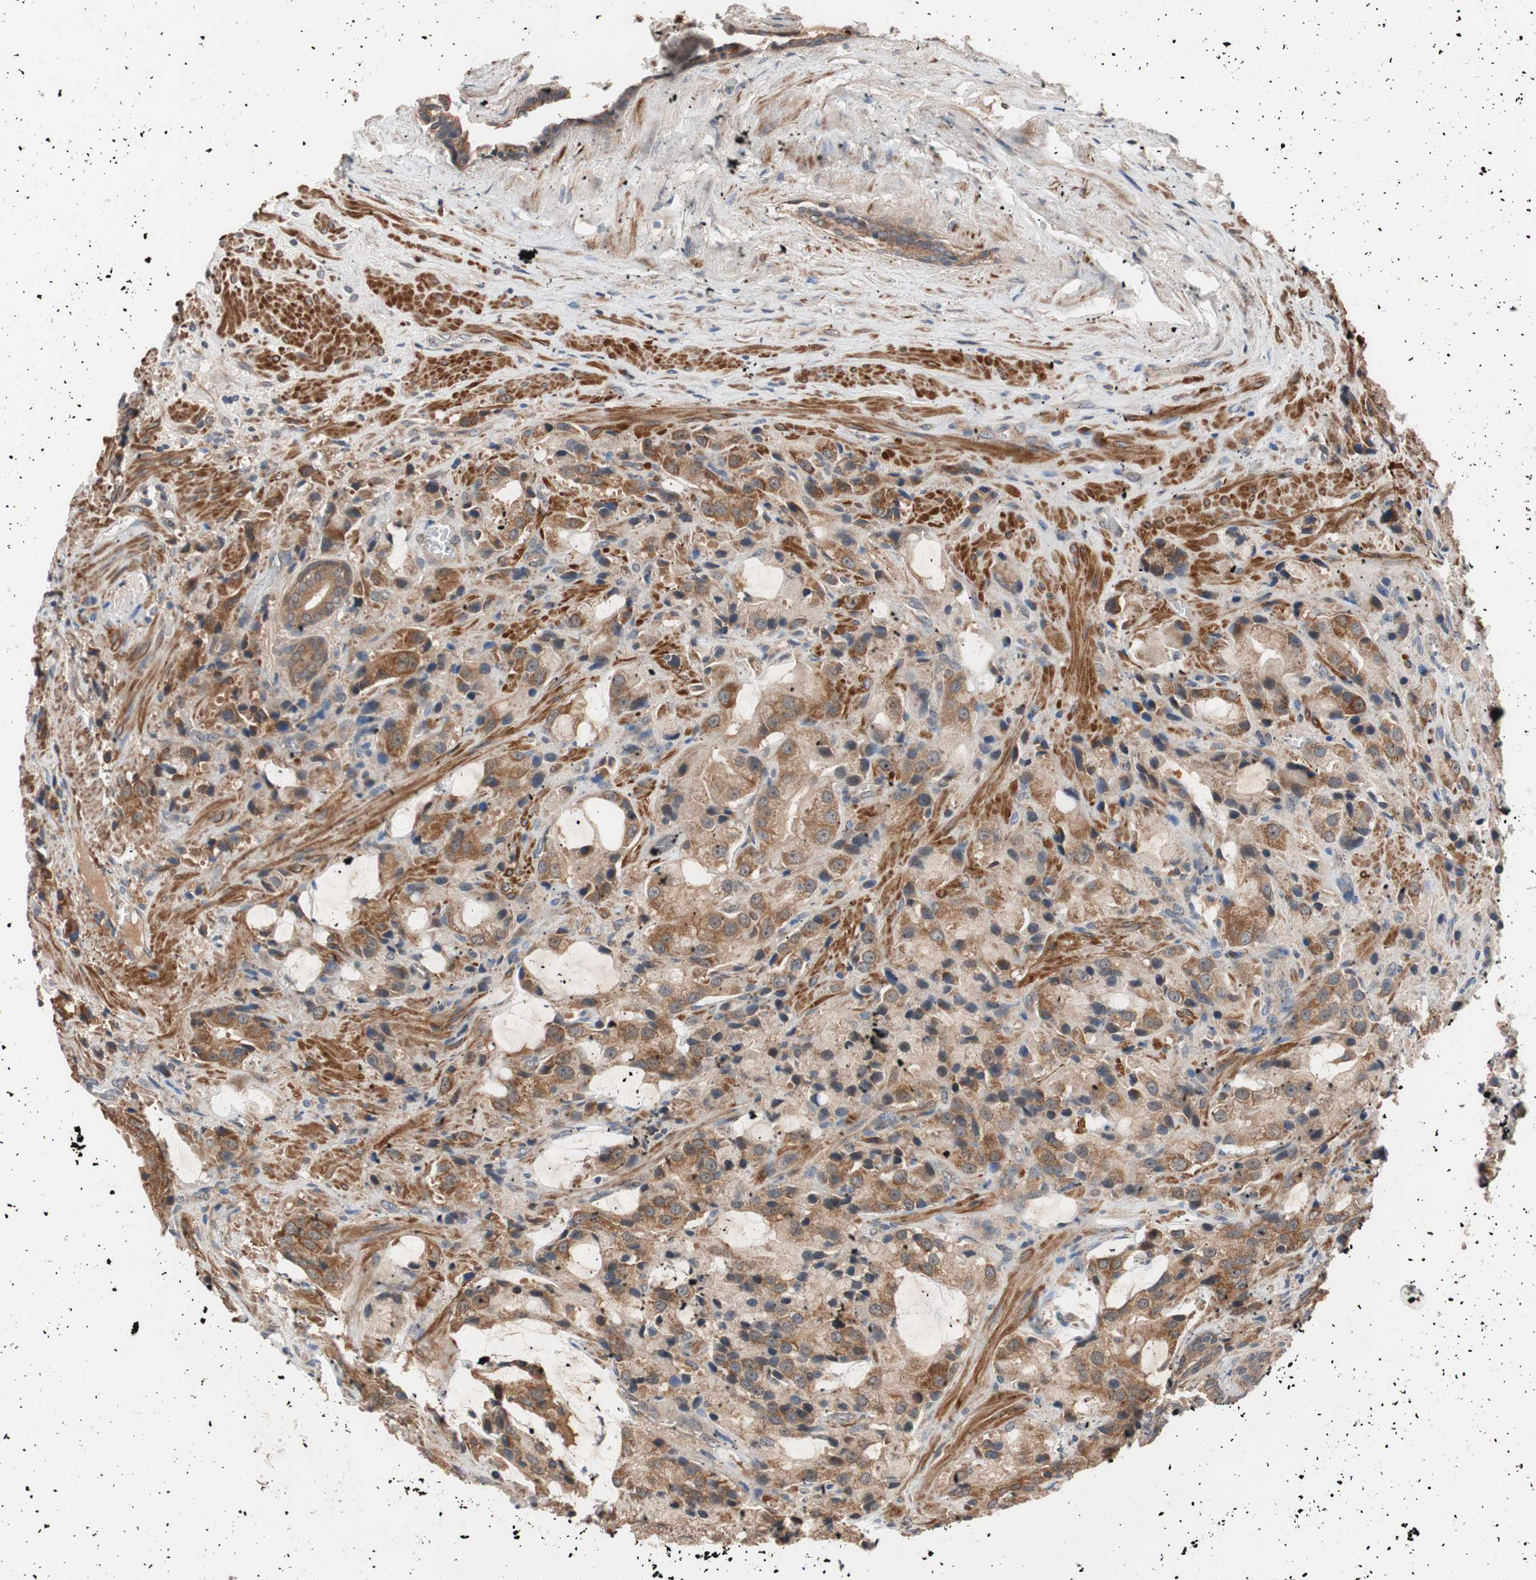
{"staining": {"intensity": "strong", "quantity": ">75%", "location": "cytoplasmic/membranous"}, "tissue": "prostate cancer", "cell_type": "Tumor cells", "image_type": "cancer", "snomed": [{"axis": "morphology", "description": "Adenocarcinoma, High grade"}, {"axis": "topography", "description": "Prostate"}], "caption": "This histopathology image shows immunohistochemistry staining of human prostate cancer (high-grade adenocarcinoma), with high strong cytoplasmic/membranous positivity in about >75% of tumor cells.", "gene": "HMBS", "patient": {"sex": "male", "age": 70}}